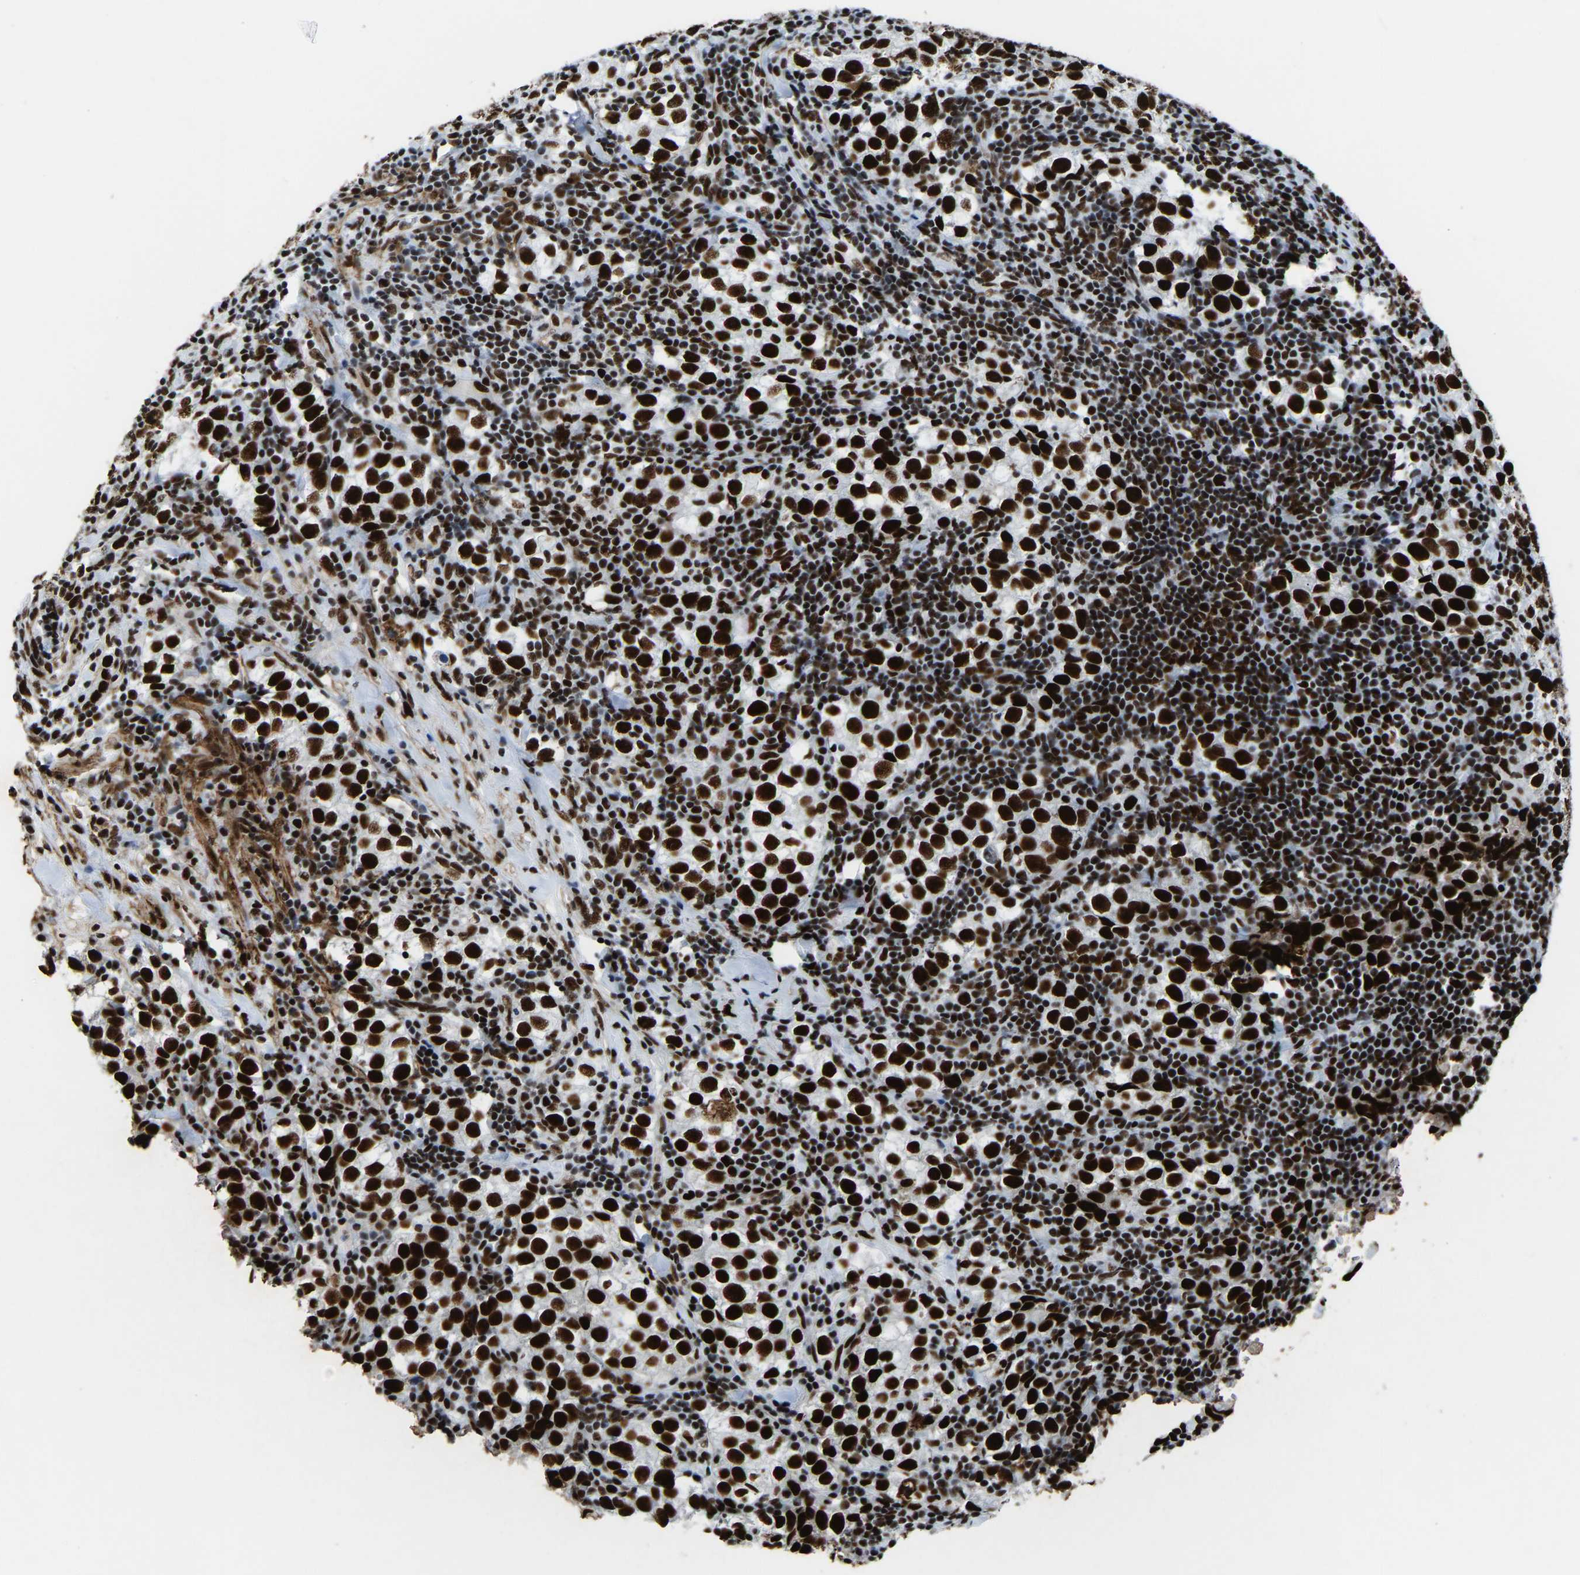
{"staining": {"intensity": "strong", "quantity": ">75%", "location": "nuclear"}, "tissue": "testis cancer", "cell_type": "Tumor cells", "image_type": "cancer", "snomed": [{"axis": "morphology", "description": "Seminoma, NOS"}, {"axis": "morphology", "description": "Carcinoma, Embryonal, NOS"}, {"axis": "topography", "description": "Testis"}], "caption": "Immunohistochemistry (IHC) image of neoplastic tissue: testis seminoma stained using IHC reveals high levels of strong protein expression localized specifically in the nuclear of tumor cells, appearing as a nuclear brown color.", "gene": "DDX5", "patient": {"sex": "male", "age": 36}}